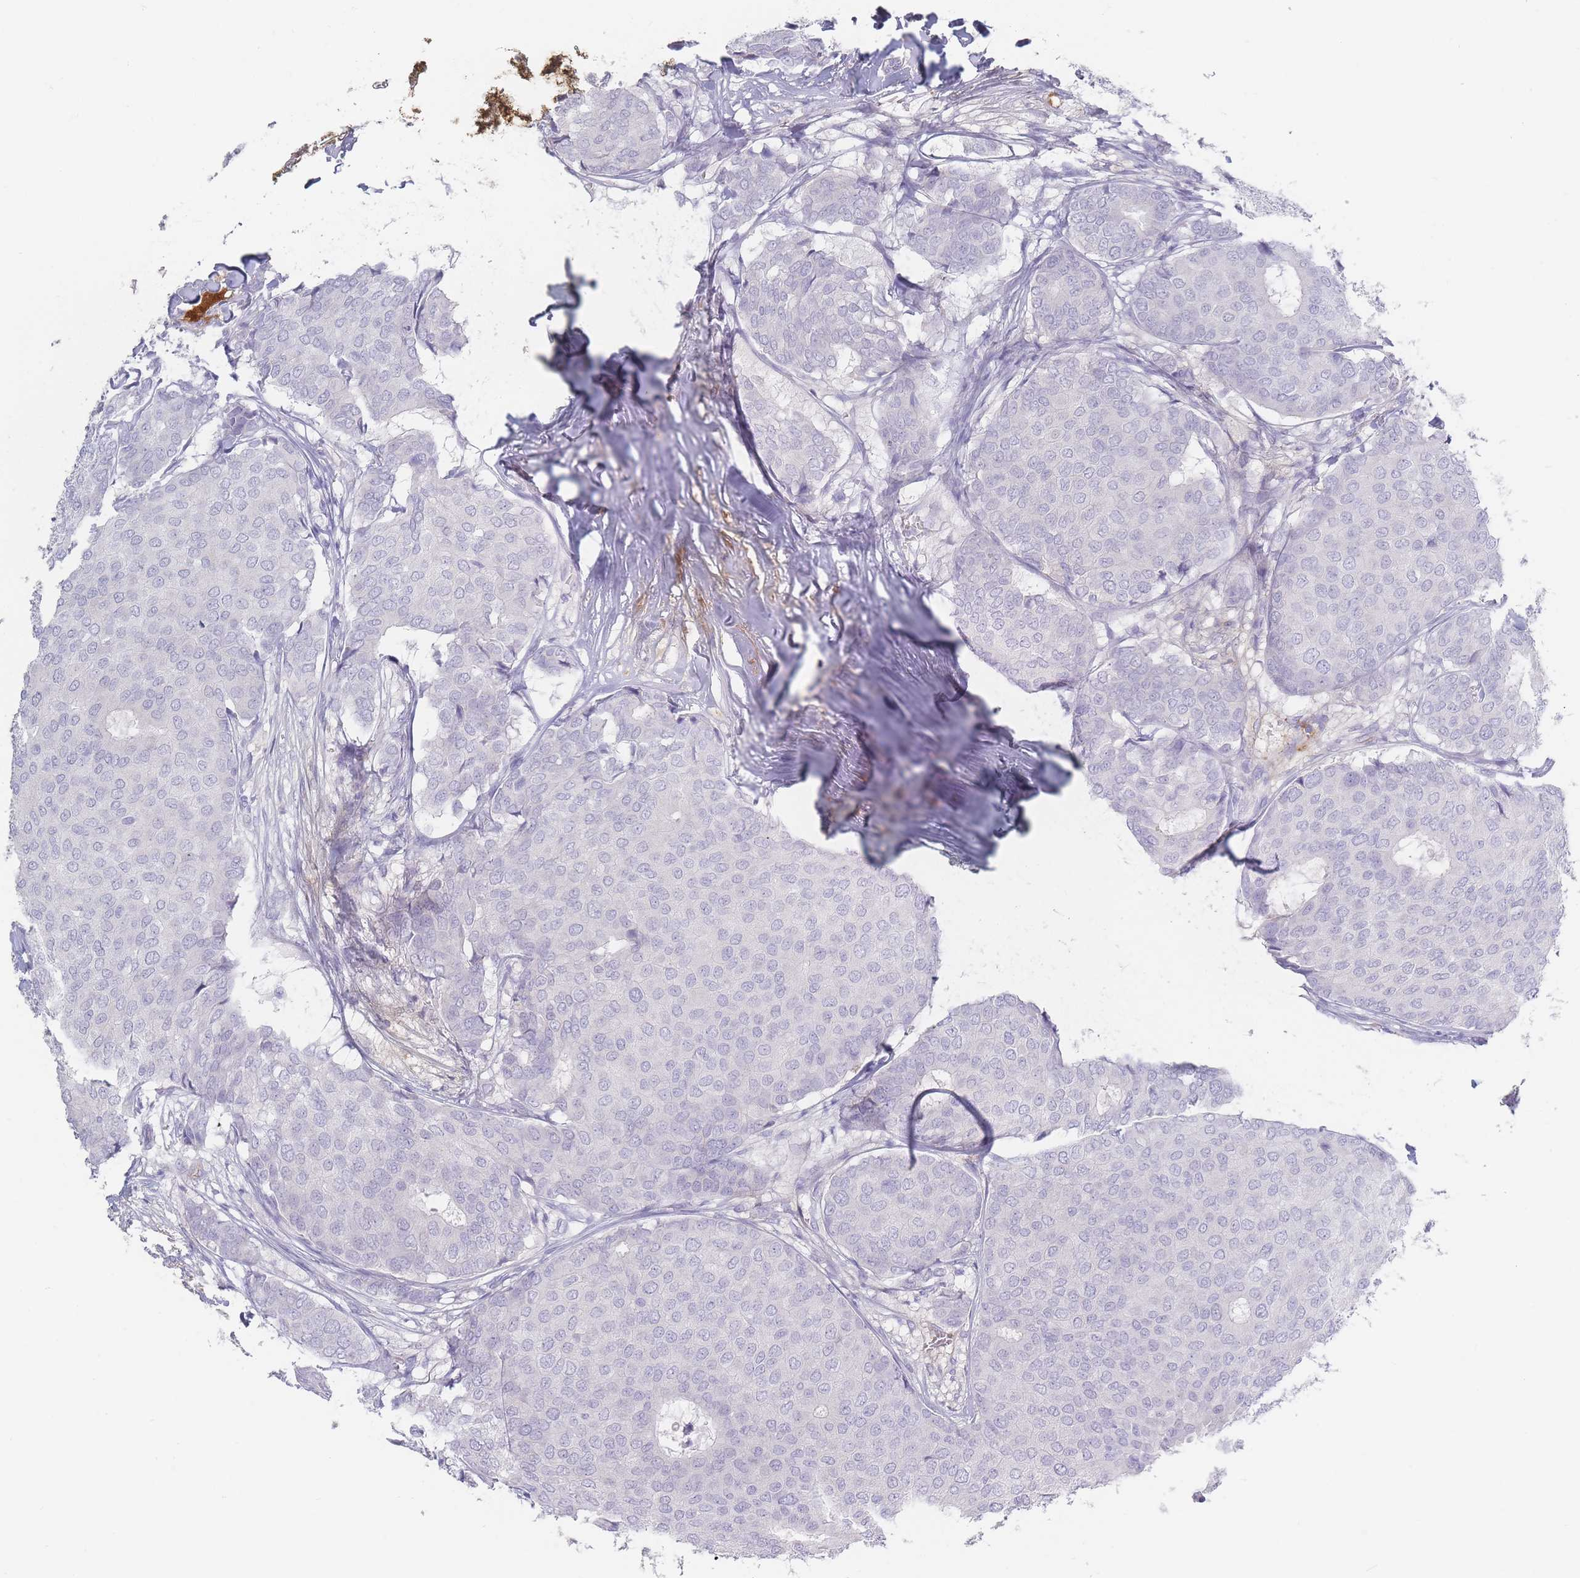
{"staining": {"intensity": "negative", "quantity": "none", "location": "none"}, "tissue": "breast cancer", "cell_type": "Tumor cells", "image_type": "cancer", "snomed": [{"axis": "morphology", "description": "Duct carcinoma"}, {"axis": "topography", "description": "Breast"}], "caption": "Immunohistochemical staining of human breast infiltrating ductal carcinoma demonstrates no significant staining in tumor cells. (Stains: DAB (3,3'-diaminobenzidine) immunohistochemistry with hematoxylin counter stain, Microscopy: brightfield microscopy at high magnification).", "gene": "PRG4", "patient": {"sex": "female", "age": 75}}